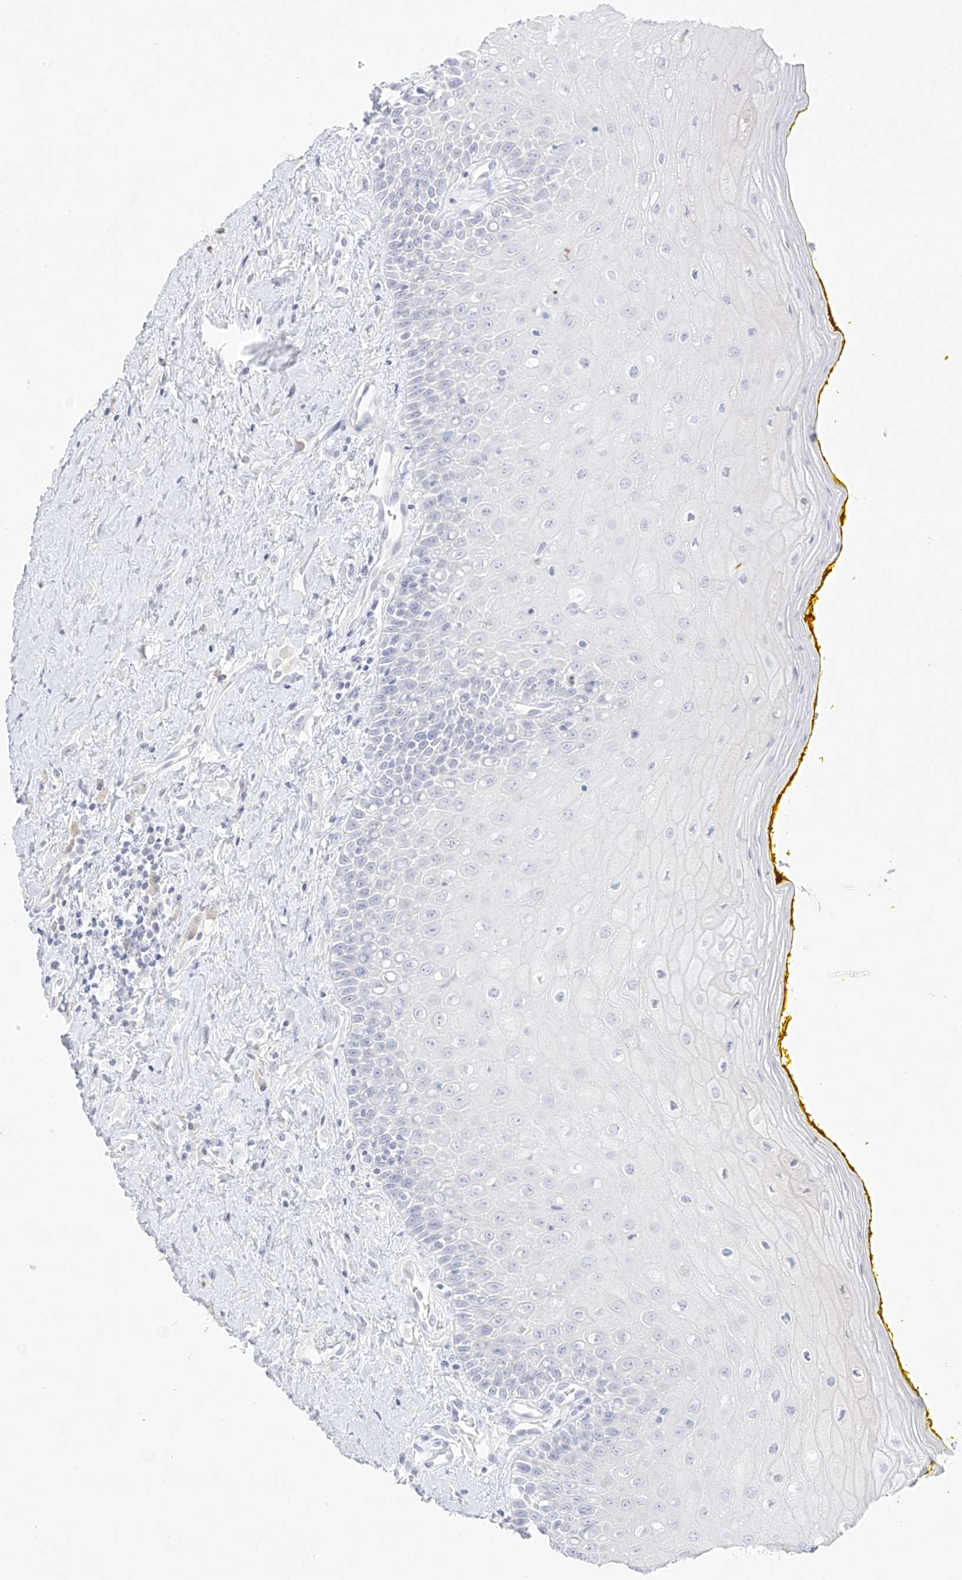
{"staining": {"intensity": "negative", "quantity": "none", "location": "none"}, "tissue": "oral mucosa", "cell_type": "Squamous epithelial cells", "image_type": "normal", "snomed": [{"axis": "morphology", "description": "Normal tissue, NOS"}, {"axis": "morphology", "description": "Squamous cell carcinoma, NOS"}, {"axis": "topography", "description": "Oral tissue"}, {"axis": "topography", "description": "Head-Neck"}], "caption": "High magnification brightfield microscopy of unremarkable oral mucosa stained with DAB (brown) and counterstained with hematoxylin (blue): squamous epithelial cells show no significant positivity. (DAB IHC visualized using brightfield microscopy, high magnification).", "gene": "TGM4", "patient": {"sex": "female", "age": 70}}